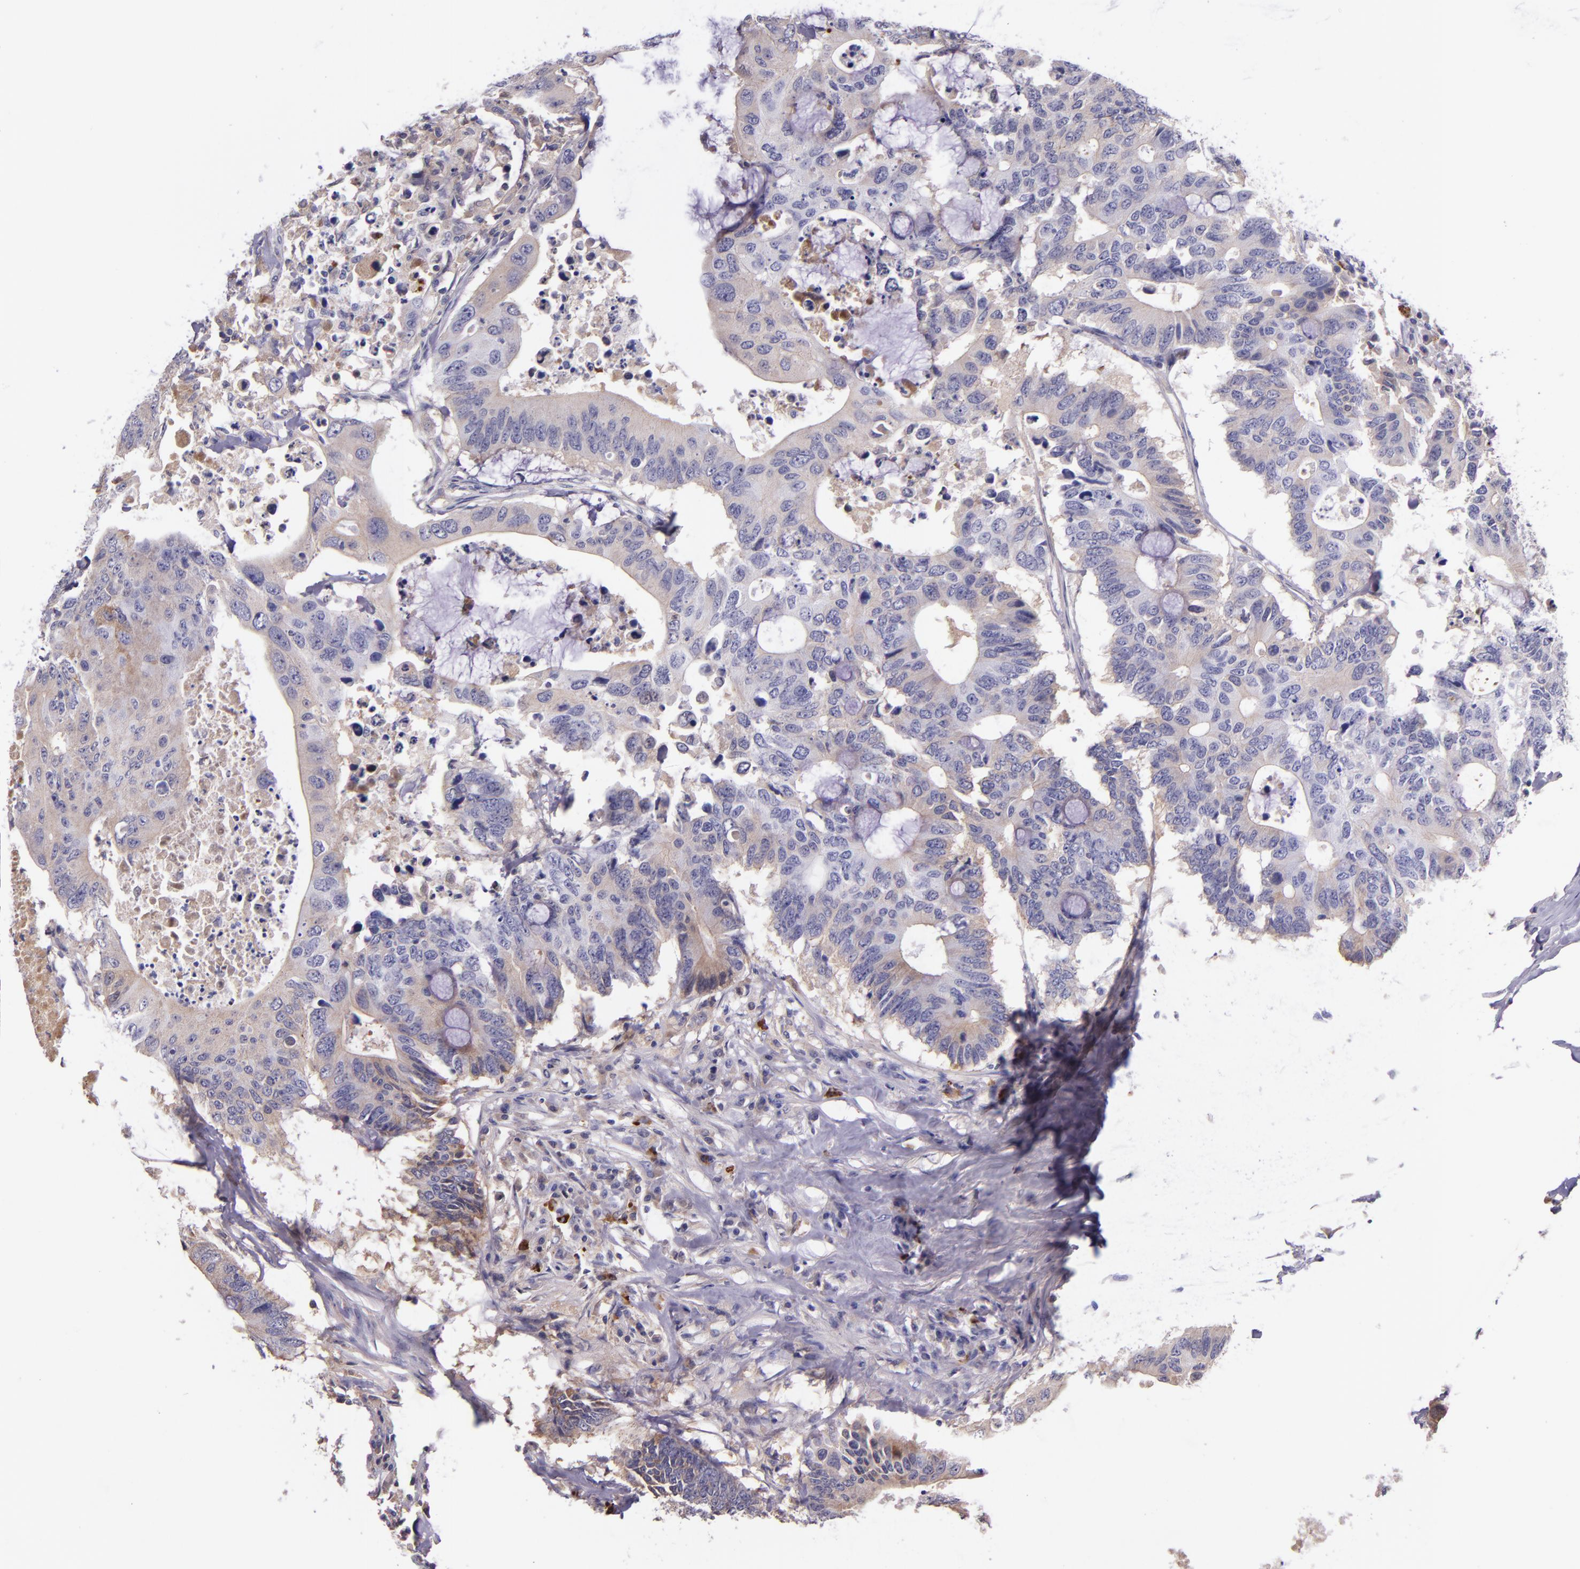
{"staining": {"intensity": "negative", "quantity": "none", "location": "none"}, "tissue": "colorectal cancer", "cell_type": "Tumor cells", "image_type": "cancer", "snomed": [{"axis": "morphology", "description": "Adenocarcinoma, NOS"}, {"axis": "topography", "description": "Colon"}], "caption": "This is an immunohistochemistry micrograph of human colorectal adenocarcinoma. There is no positivity in tumor cells.", "gene": "KNG1", "patient": {"sex": "male", "age": 71}}